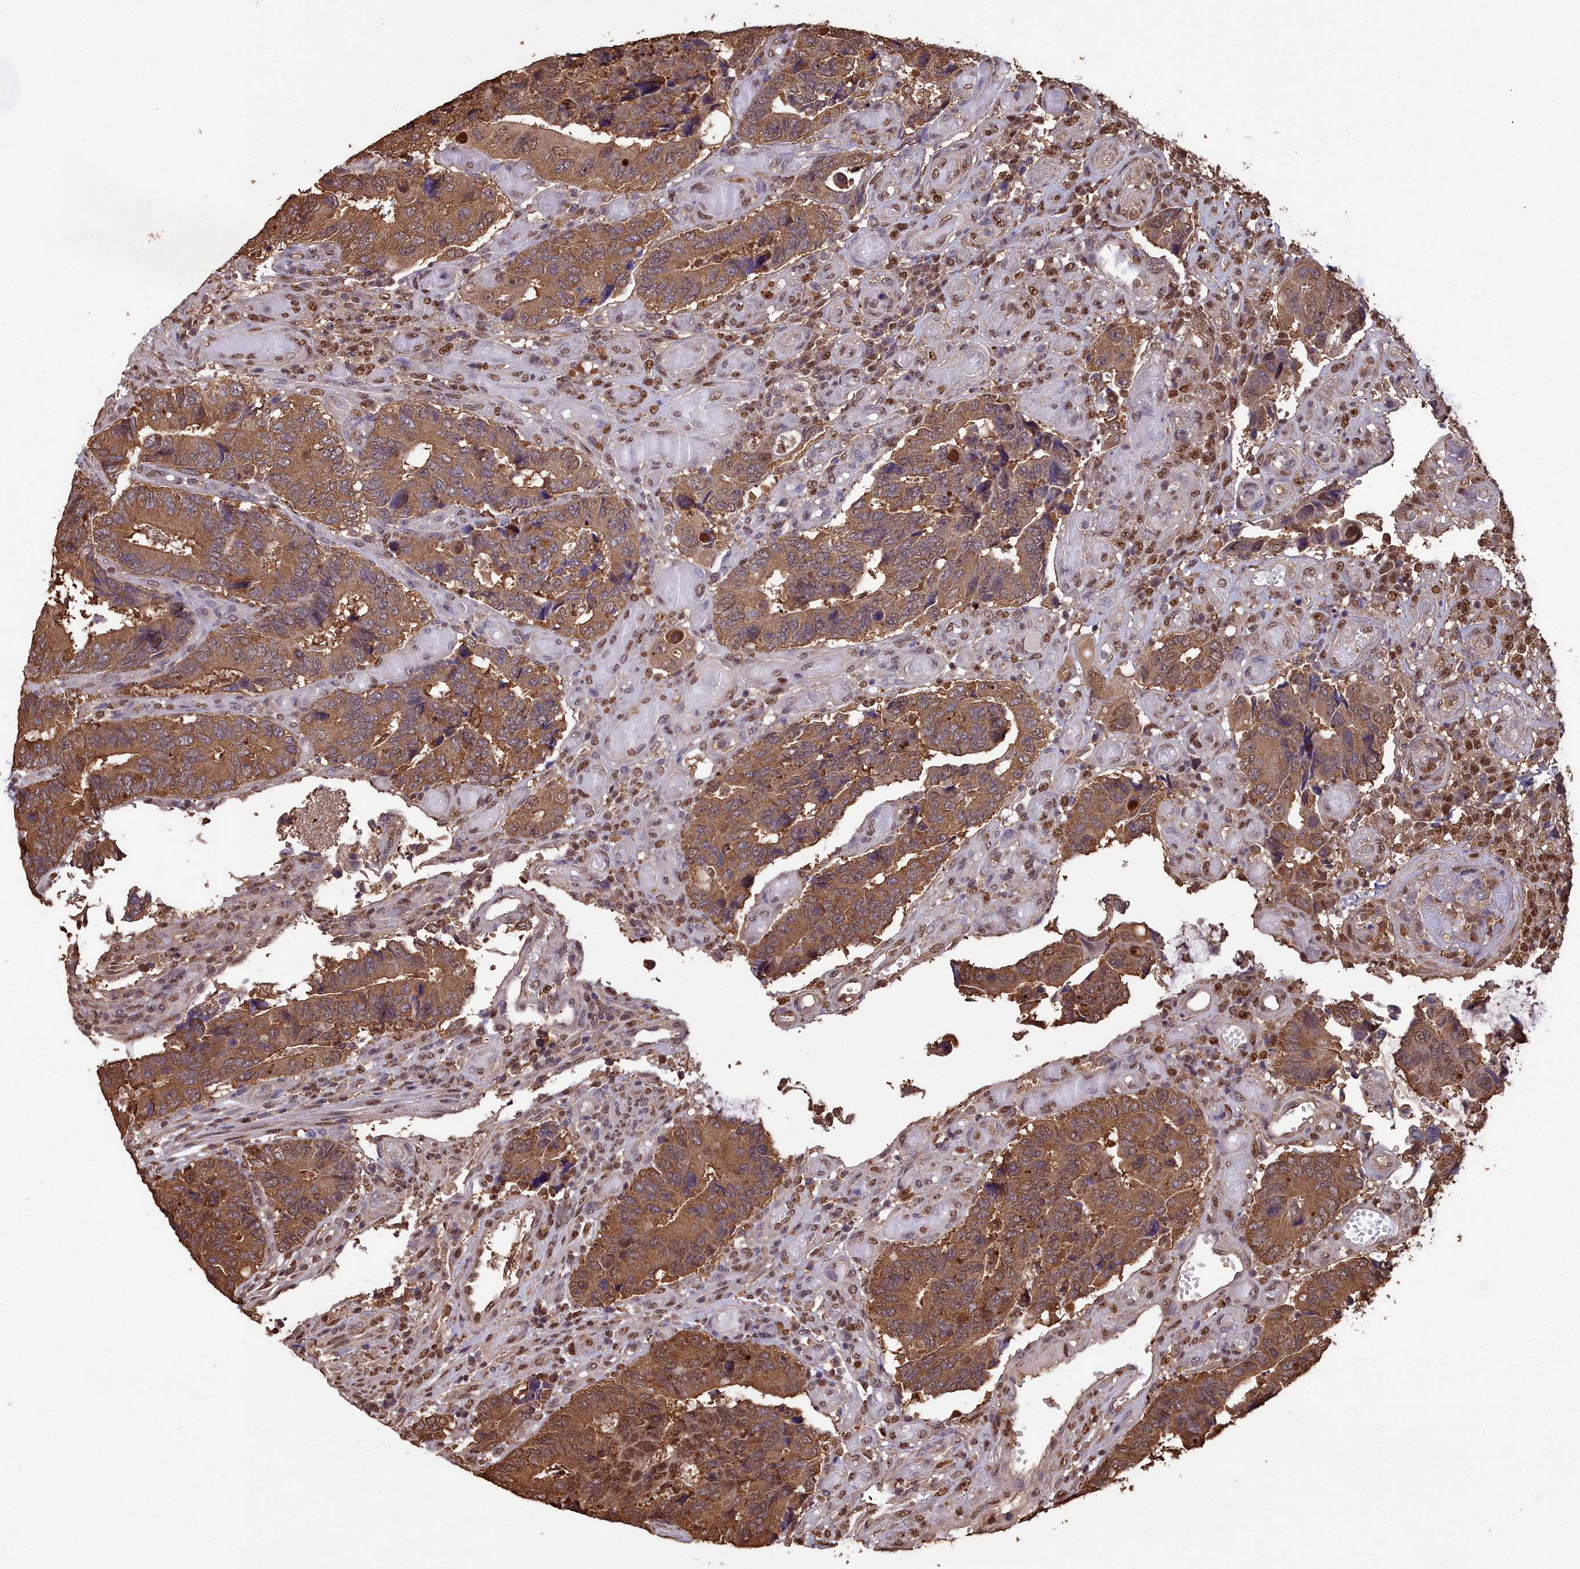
{"staining": {"intensity": "moderate", "quantity": ">75%", "location": "cytoplasmic/membranous"}, "tissue": "colorectal cancer", "cell_type": "Tumor cells", "image_type": "cancer", "snomed": [{"axis": "morphology", "description": "Adenocarcinoma, NOS"}, {"axis": "topography", "description": "Colon"}], "caption": "A photomicrograph showing moderate cytoplasmic/membranous expression in approximately >75% of tumor cells in colorectal adenocarcinoma, as visualized by brown immunohistochemical staining.", "gene": "GAPDH", "patient": {"sex": "male", "age": 87}}